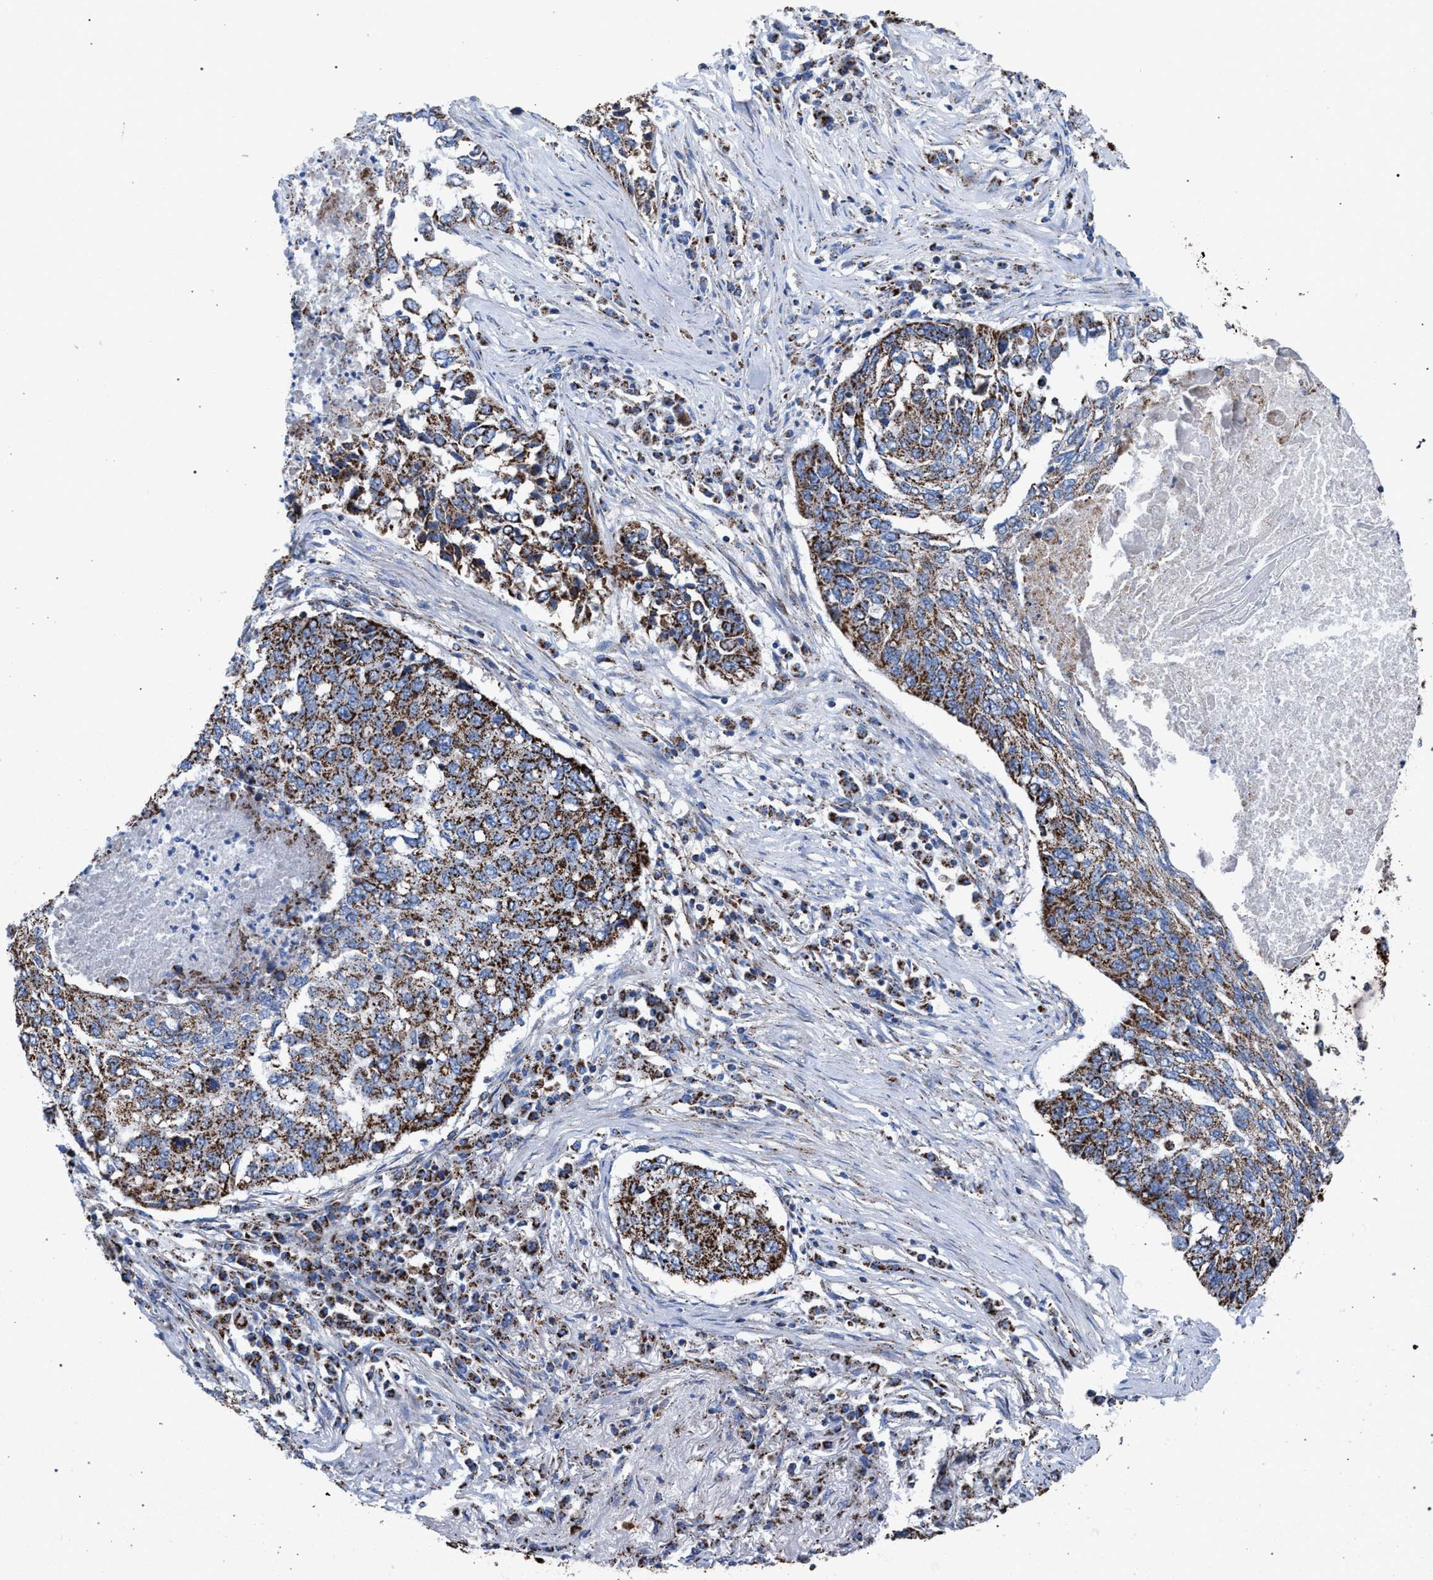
{"staining": {"intensity": "strong", "quantity": ">75%", "location": "cytoplasmic/membranous"}, "tissue": "lung cancer", "cell_type": "Tumor cells", "image_type": "cancer", "snomed": [{"axis": "morphology", "description": "Squamous cell carcinoma, NOS"}, {"axis": "topography", "description": "Lung"}], "caption": "Lung cancer (squamous cell carcinoma) tissue shows strong cytoplasmic/membranous positivity in approximately >75% of tumor cells", "gene": "VPS13A", "patient": {"sex": "female", "age": 63}}